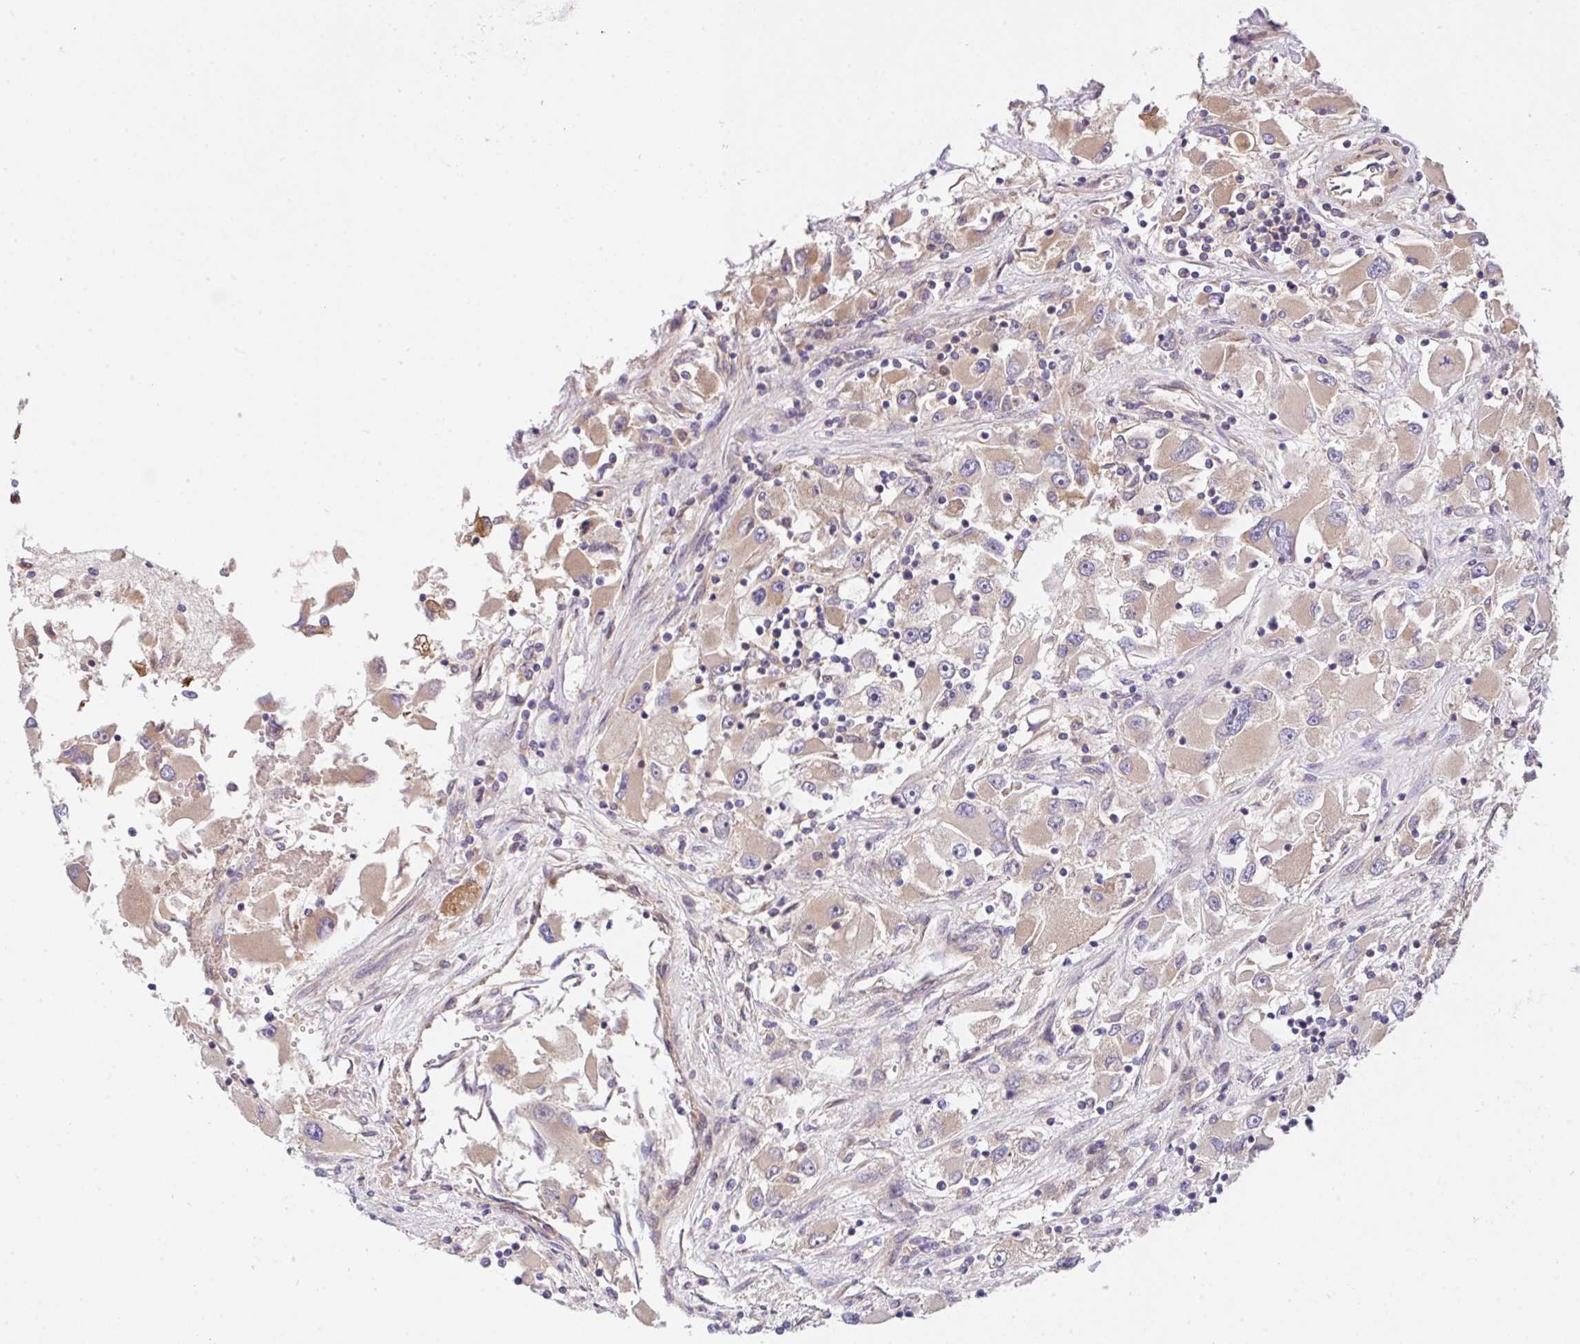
{"staining": {"intensity": "weak", "quantity": "<25%", "location": "cytoplasmic/membranous"}, "tissue": "renal cancer", "cell_type": "Tumor cells", "image_type": "cancer", "snomed": [{"axis": "morphology", "description": "Adenocarcinoma, NOS"}, {"axis": "topography", "description": "Kidney"}], "caption": "Human renal cancer stained for a protein using IHC shows no staining in tumor cells.", "gene": "UBE4A", "patient": {"sex": "female", "age": 52}}